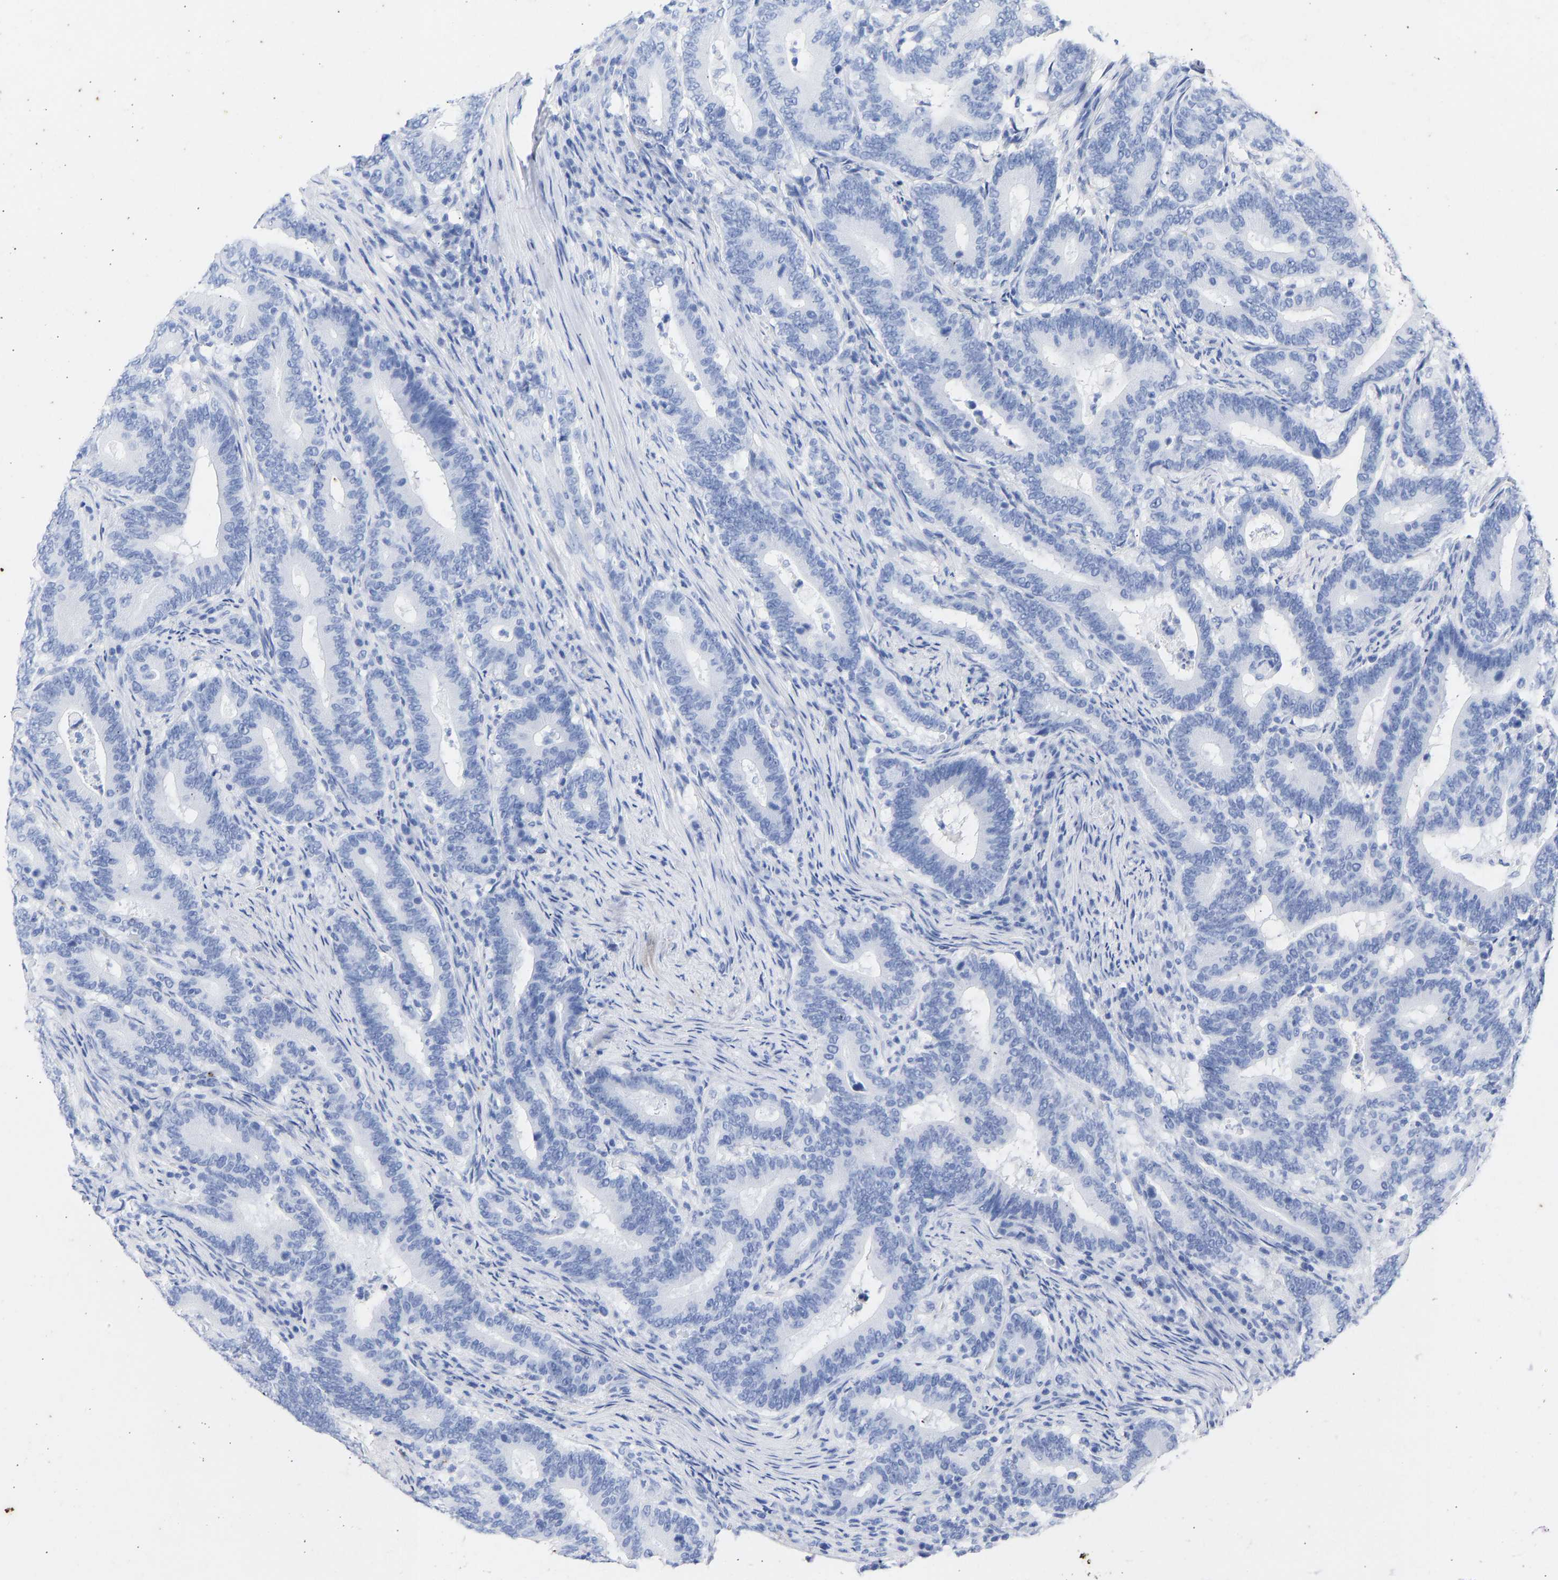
{"staining": {"intensity": "negative", "quantity": "none", "location": "none"}, "tissue": "colorectal cancer", "cell_type": "Tumor cells", "image_type": "cancer", "snomed": [{"axis": "morphology", "description": "Adenocarcinoma, NOS"}, {"axis": "topography", "description": "Colon"}], "caption": "Micrograph shows no significant protein expression in tumor cells of colorectal adenocarcinoma. (Stains: DAB immunohistochemistry with hematoxylin counter stain, Microscopy: brightfield microscopy at high magnification).", "gene": "KRT1", "patient": {"sex": "female", "age": 66}}